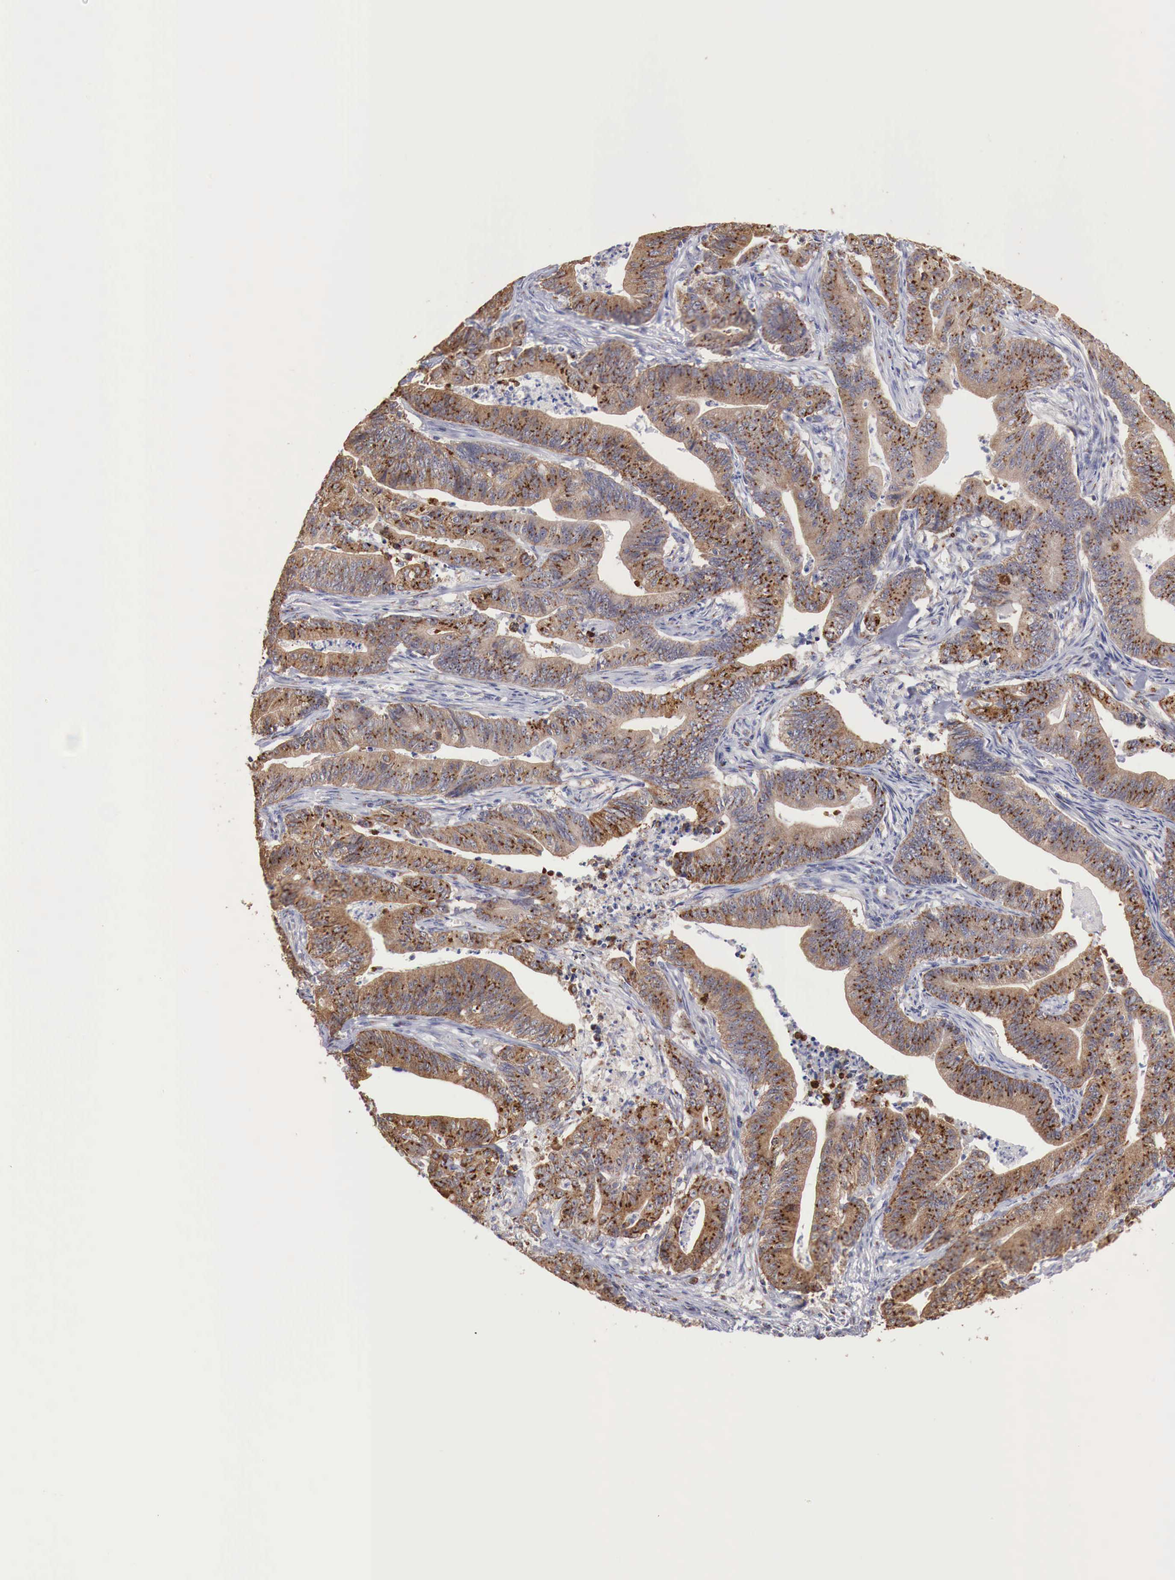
{"staining": {"intensity": "moderate", "quantity": ">75%", "location": "cytoplasmic/membranous"}, "tissue": "stomach cancer", "cell_type": "Tumor cells", "image_type": "cancer", "snomed": [{"axis": "morphology", "description": "Adenocarcinoma, NOS"}, {"axis": "topography", "description": "Stomach, lower"}], "caption": "Immunohistochemical staining of human stomach cancer (adenocarcinoma) exhibits moderate cytoplasmic/membranous protein staining in approximately >75% of tumor cells. The protein of interest is stained brown, and the nuclei are stained in blue (DAB (3,3'-diaminobenzidine) IHC with brightfield microscopy, high magnification).", "gene": "SYAP1", "patient": {"sex": "female", "age": 86}}